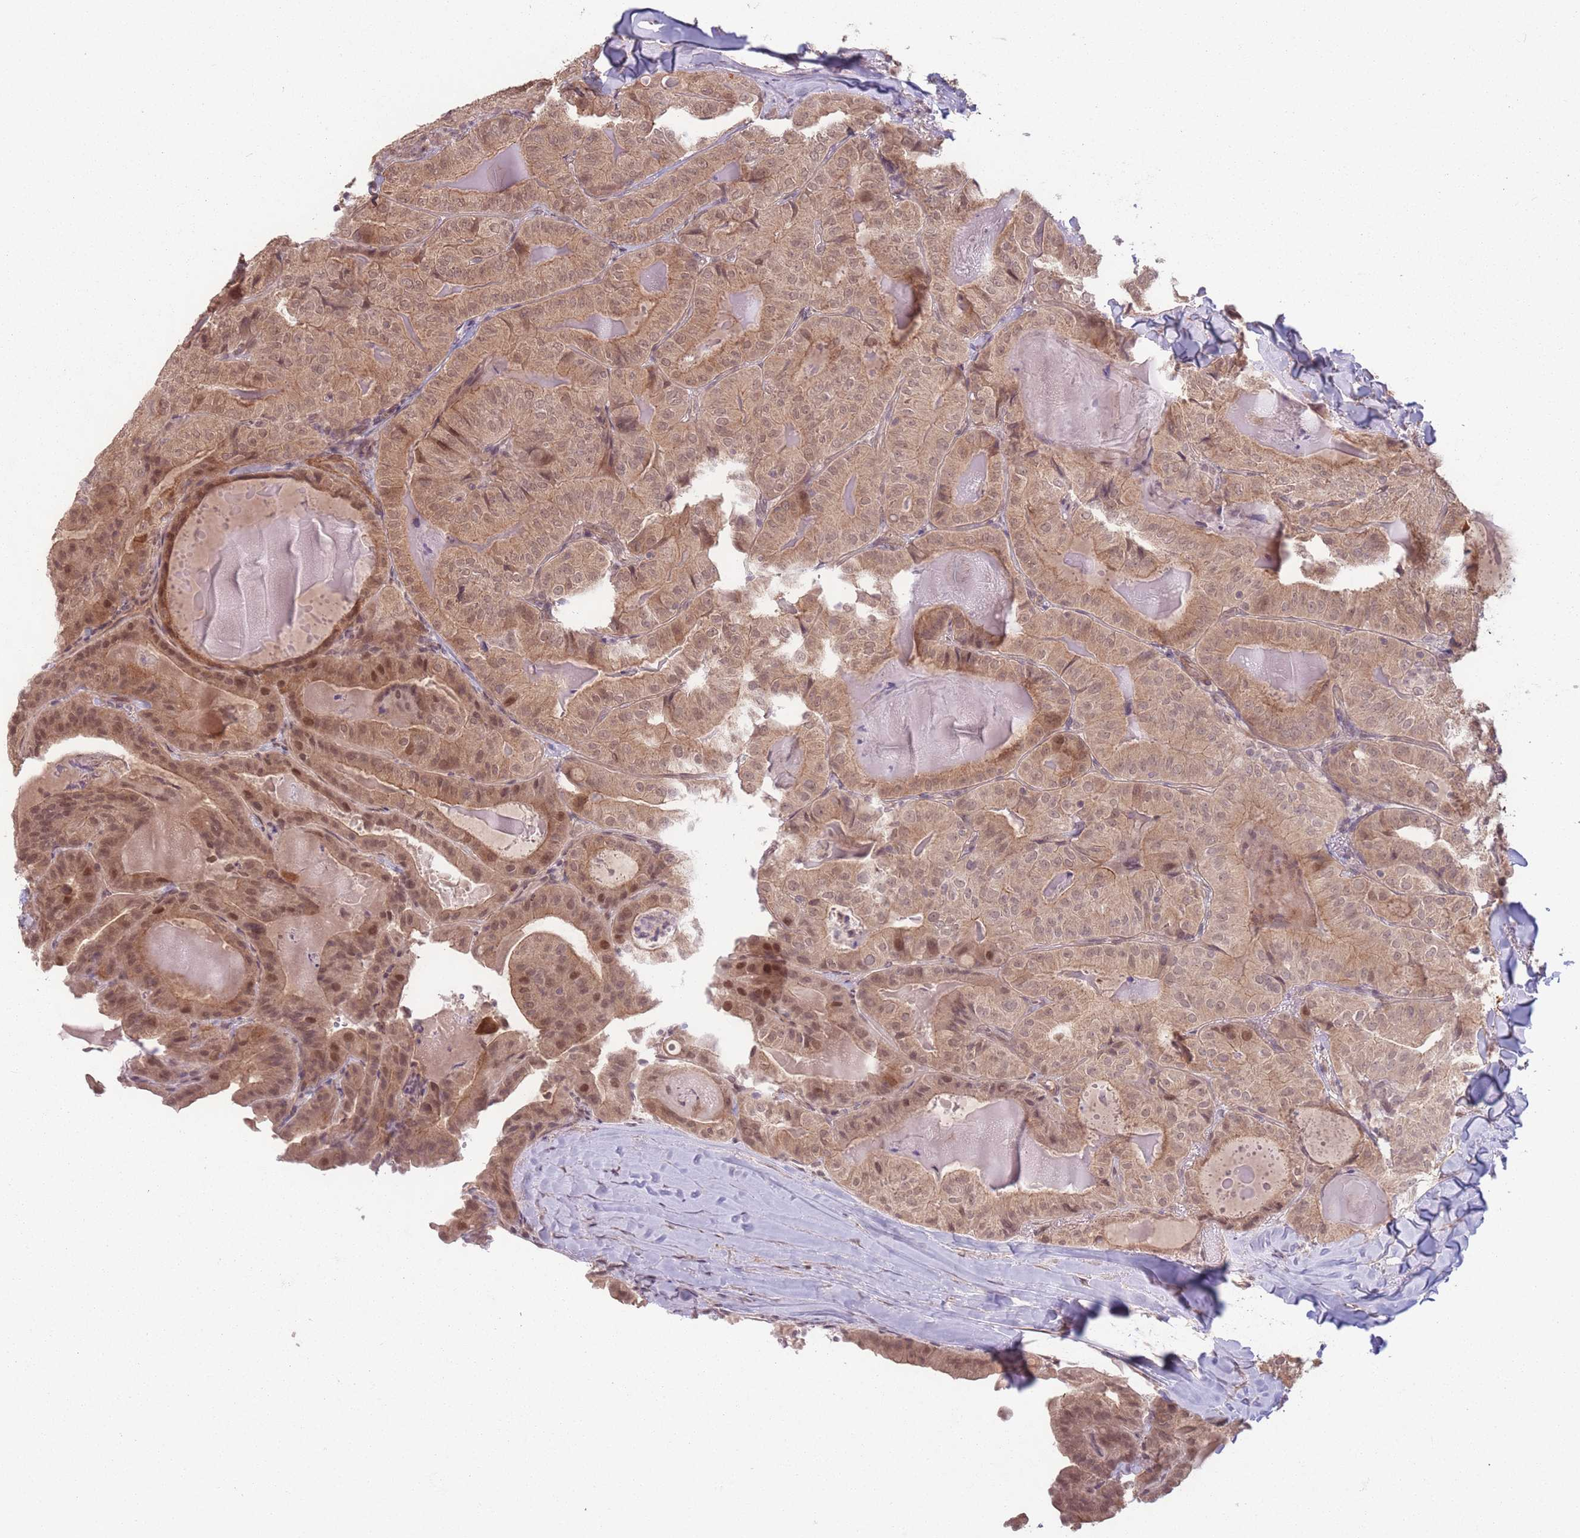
{"staining": {"intensity": "moderate", "quantity": ">75%", "location": "cytoplasmic/membranous,nuclear"}, "tissue": "thyroid cancer", "cell_type": "Tumor cells", "image_type": "cancer", "snomed": [{"axis": "morphology", "description": "Papillary adenocarcinoma, NOS"}, {"axis": "topography", "description": "Thyroid gland"}], "caption": "Immunohistochemistry (IHC) photomicrograph of papillary adenocarcinoma (thyroid) stained for a protein (brown), which exhibits medium levels of moderate cytoplasmic/membranous and nuclear expression in about >75% of tumor cells.", "gene": "CCDC154", "patient": {"sex": "female", "age": 68}}